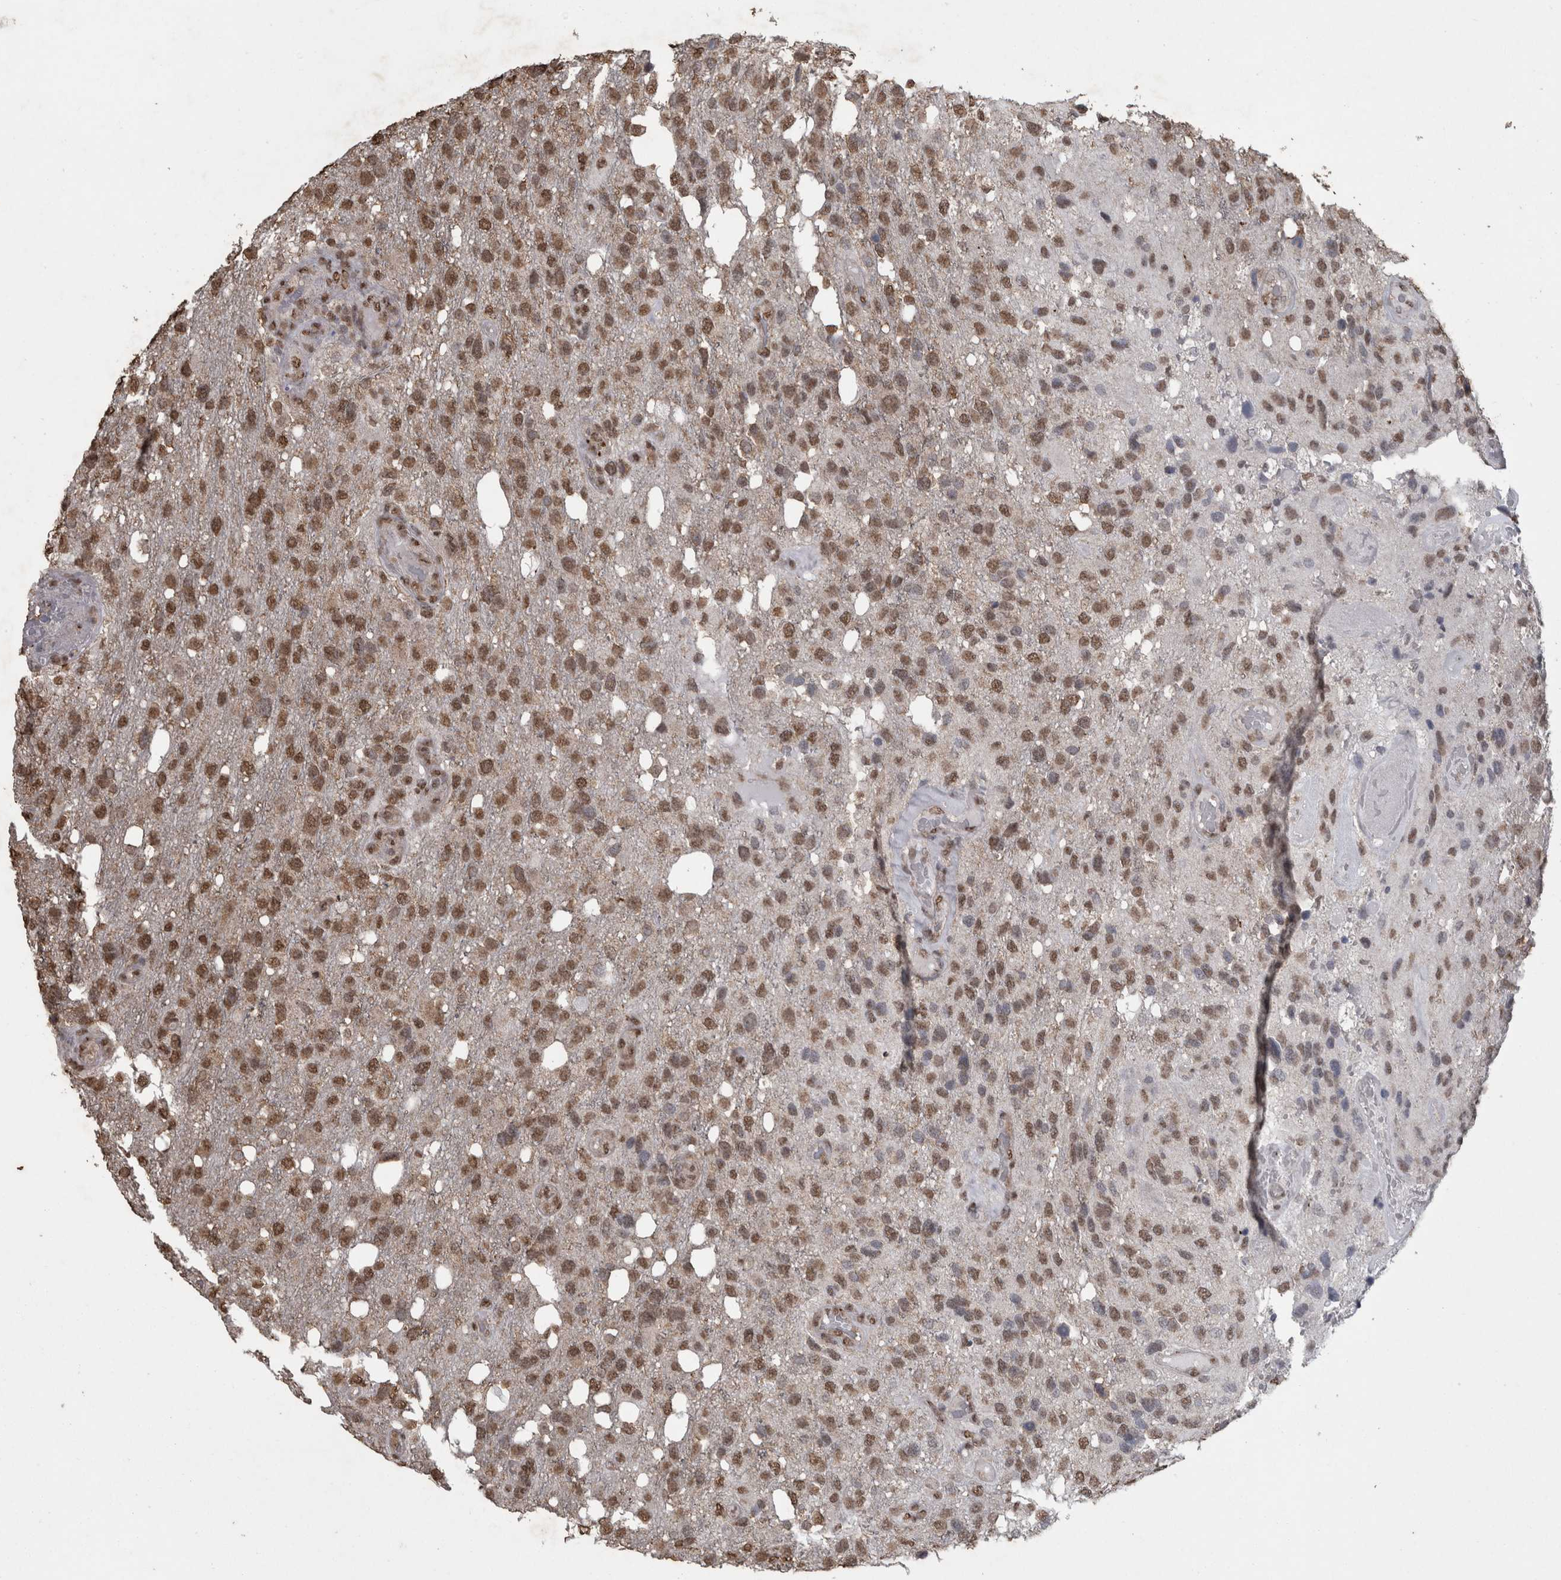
{"staining": {"intensity": "moderate", "quantity": ">75%", "location": "nuclear"}, "tissue": "glioma", "cell_type": "Tumor cells", "image_type": "cancer", "snomed": [{"axis": "morphology", "description": "Glioma, malignant, High grade"}, {"axis": "topography", "description": "Brain"}], "caption": "IHC staining of glioma, which shows medium levels of moderate nuclear staining in approximately >75% of tumor cells indicating moderate nuclear protein positivity. The staining was performed using DAB (brown) for protein detection and nuclei were counterstained in hematoxylin (blue).", "gene": "SMAD7", "patient": {"sex": "female", "age": 58}}